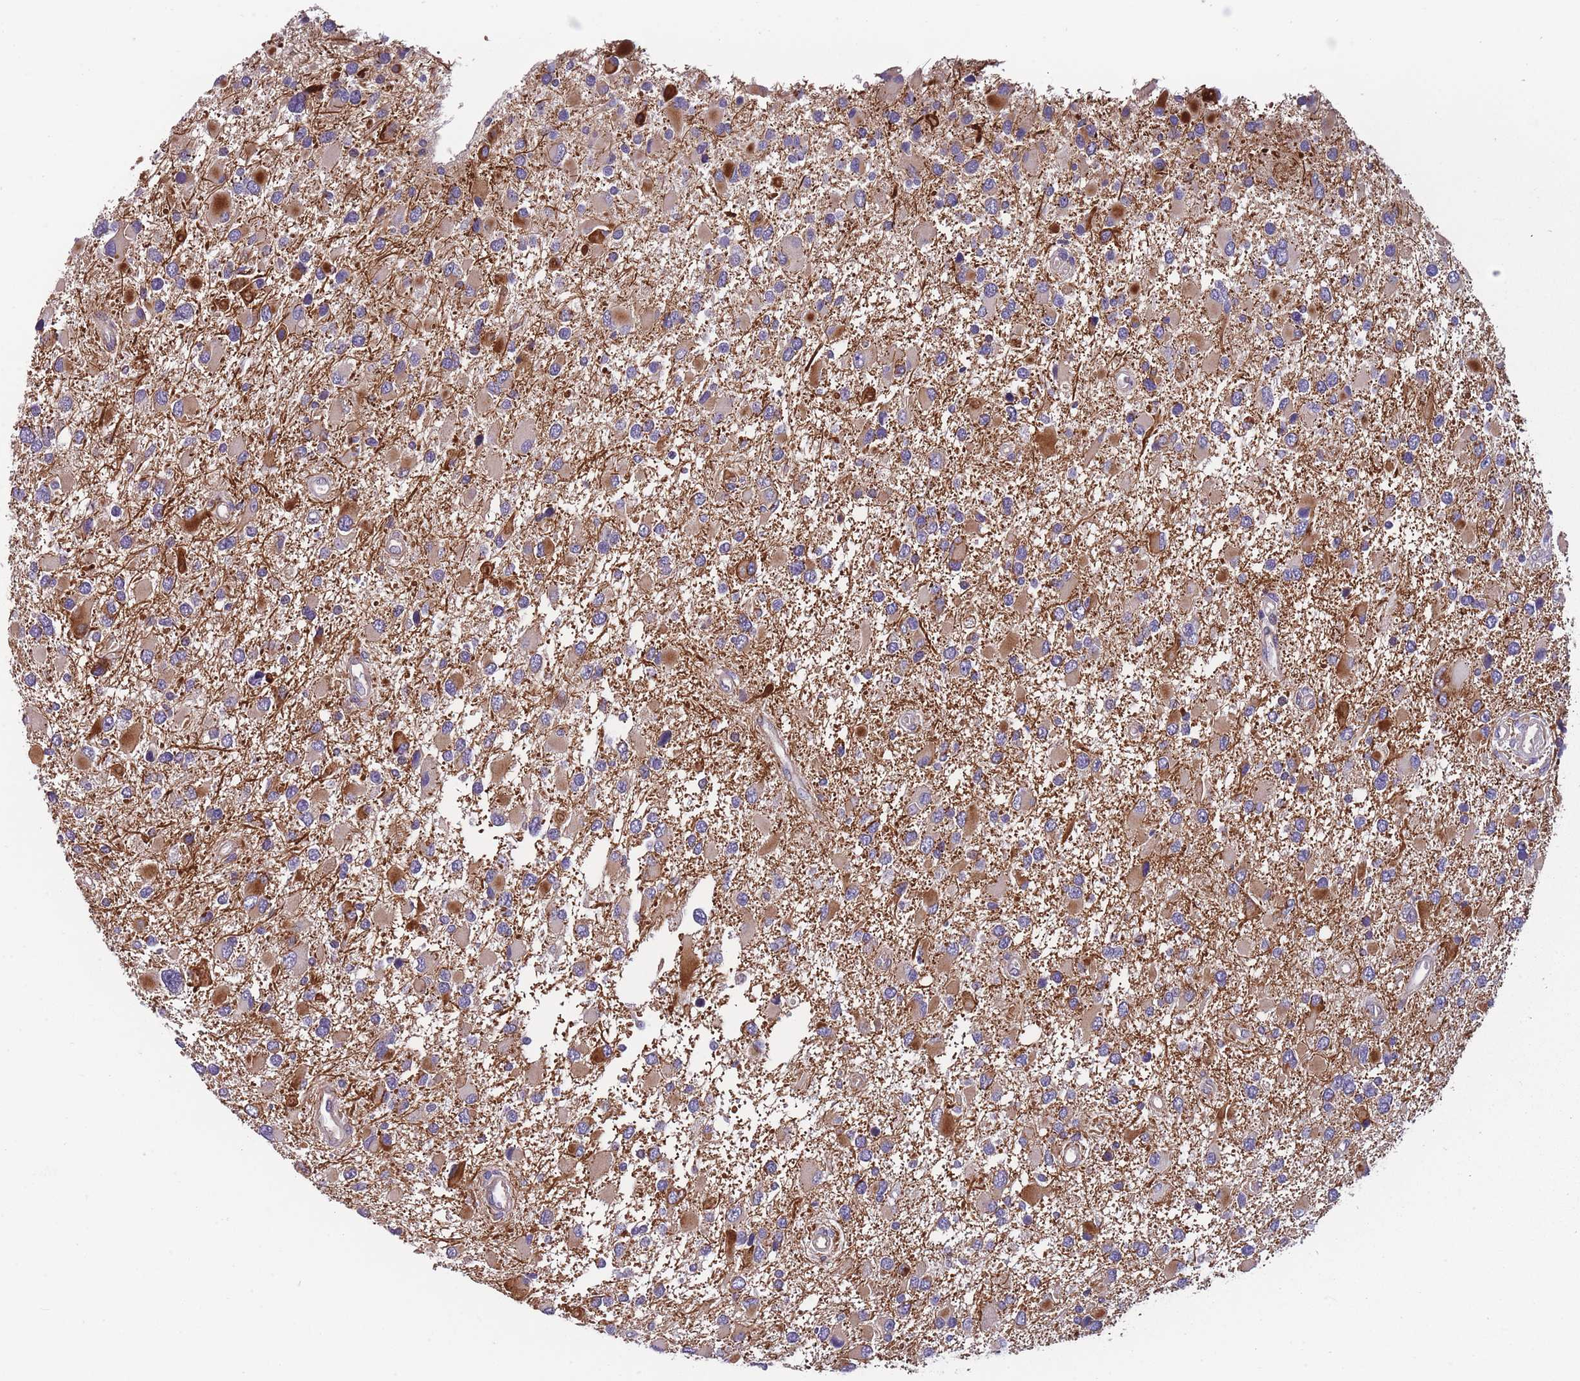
{"staining": {"intensity": "moderate", "quantity": "<25%", "location": "cytoplasmic/membranous"}, "tissue": "glioma", "cell_type": "Tumor cells", "image_type": "cancer", "snomed": [{"axis": "morphology", "description": "Glioma, malignant, High grade"}, {"axis": "topography", "description": "Brain"}], "caption": "Moderate cytoplasmic/membranous protein positivity is seen in approximately <25% of tumor cells in malignant high-grade glioma.", "gene": "FAM83F", "patient": {"sex": "male", "age": 53}}